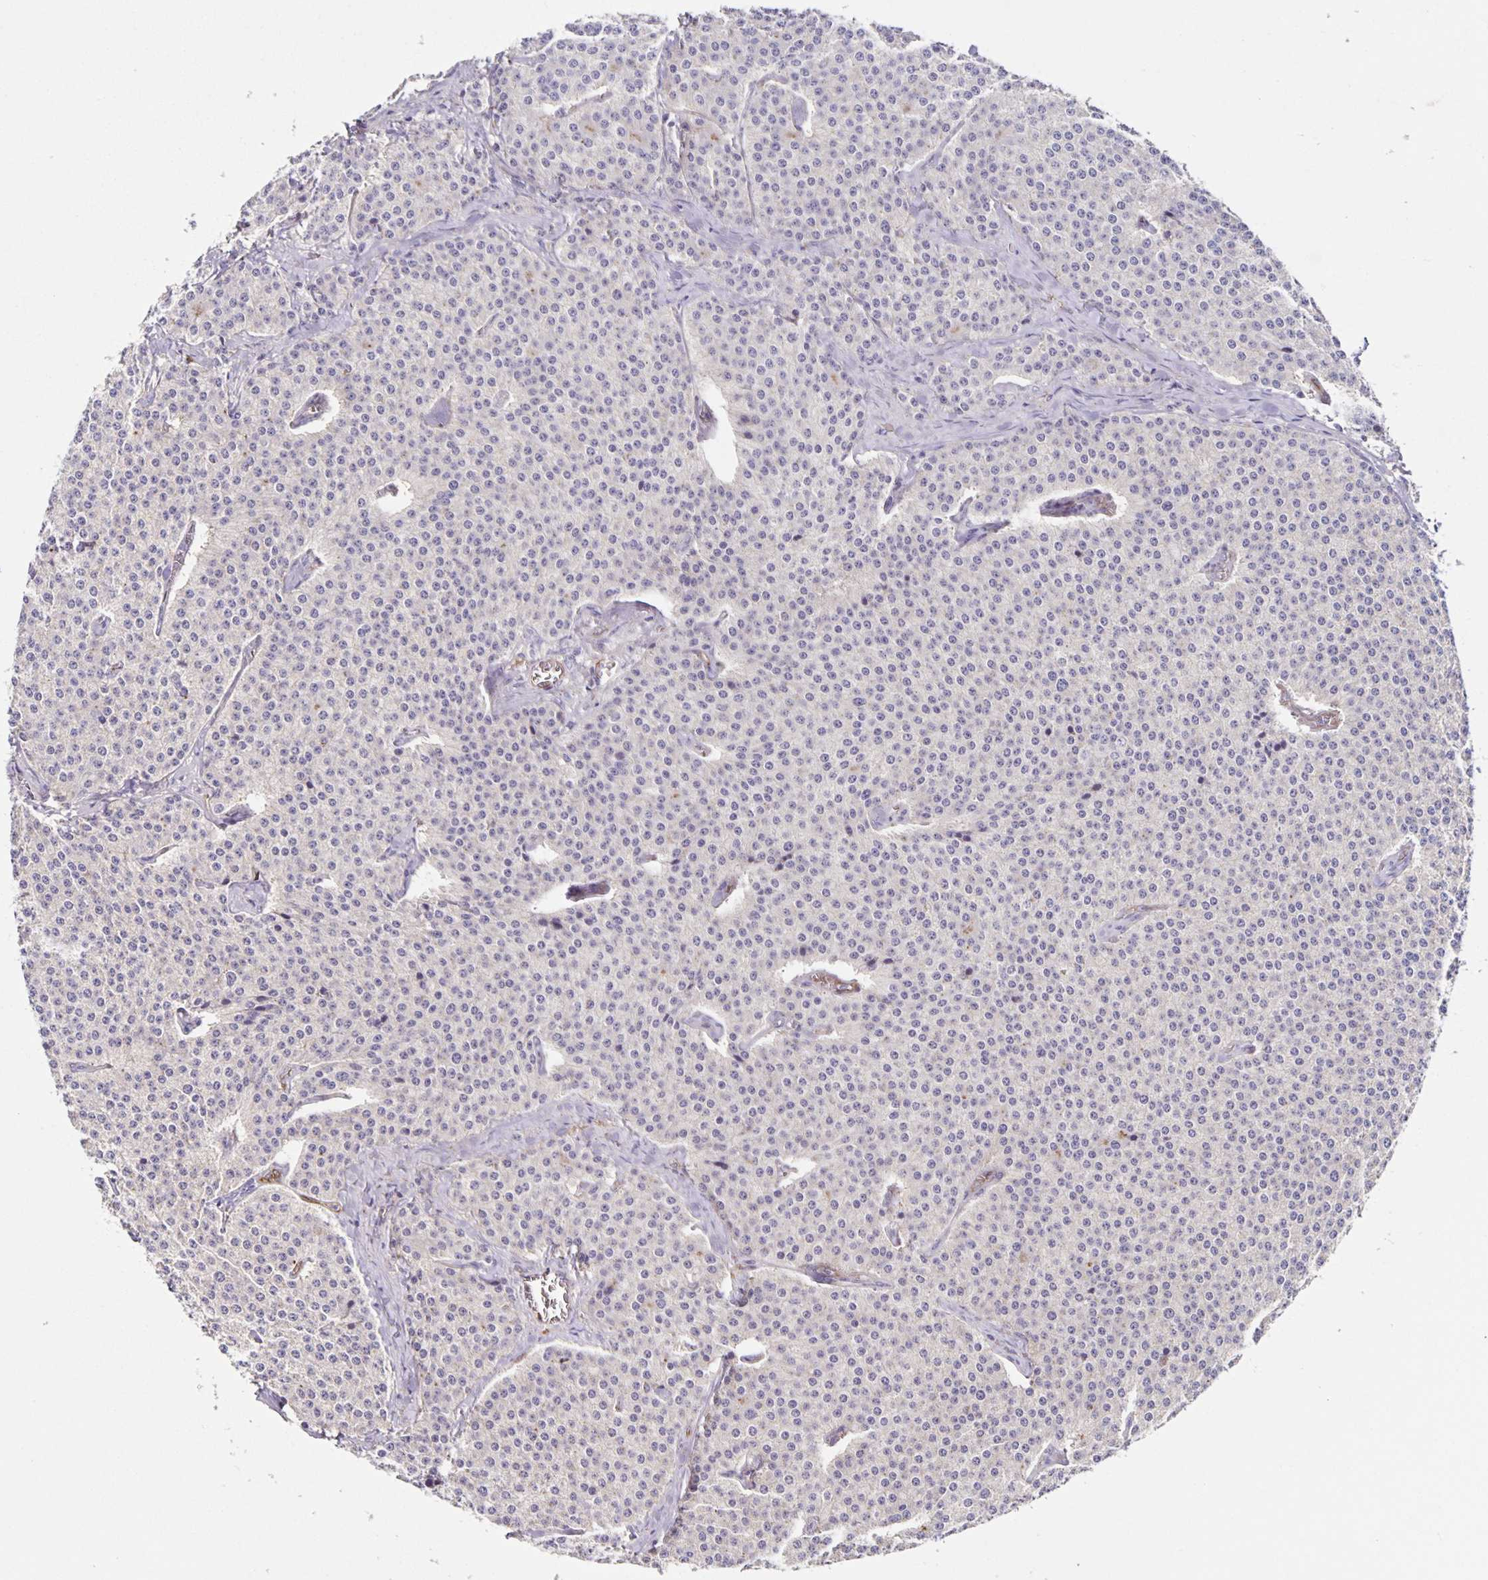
{"staining": {"intensity": "negative", "quantity": "none", "location": "none"}, "tissue": "carcinoid", "cell_type": "Tumor cells", "image_type": "cancer", "snomed": [{"axis": "morphology", "description": "Carcinoid, malignant, NOS"}, {"axis": "topography", "description": "Small intestine"}], "caption": "IHC micrograph of human carcinoid stained for a protein (brown), which shows no staining in tumor cells. (DAB immunohistochemistry (IHC), high magnification).", "gene": "ITGA2", "patient": {"sex": "female", "age": 64}}